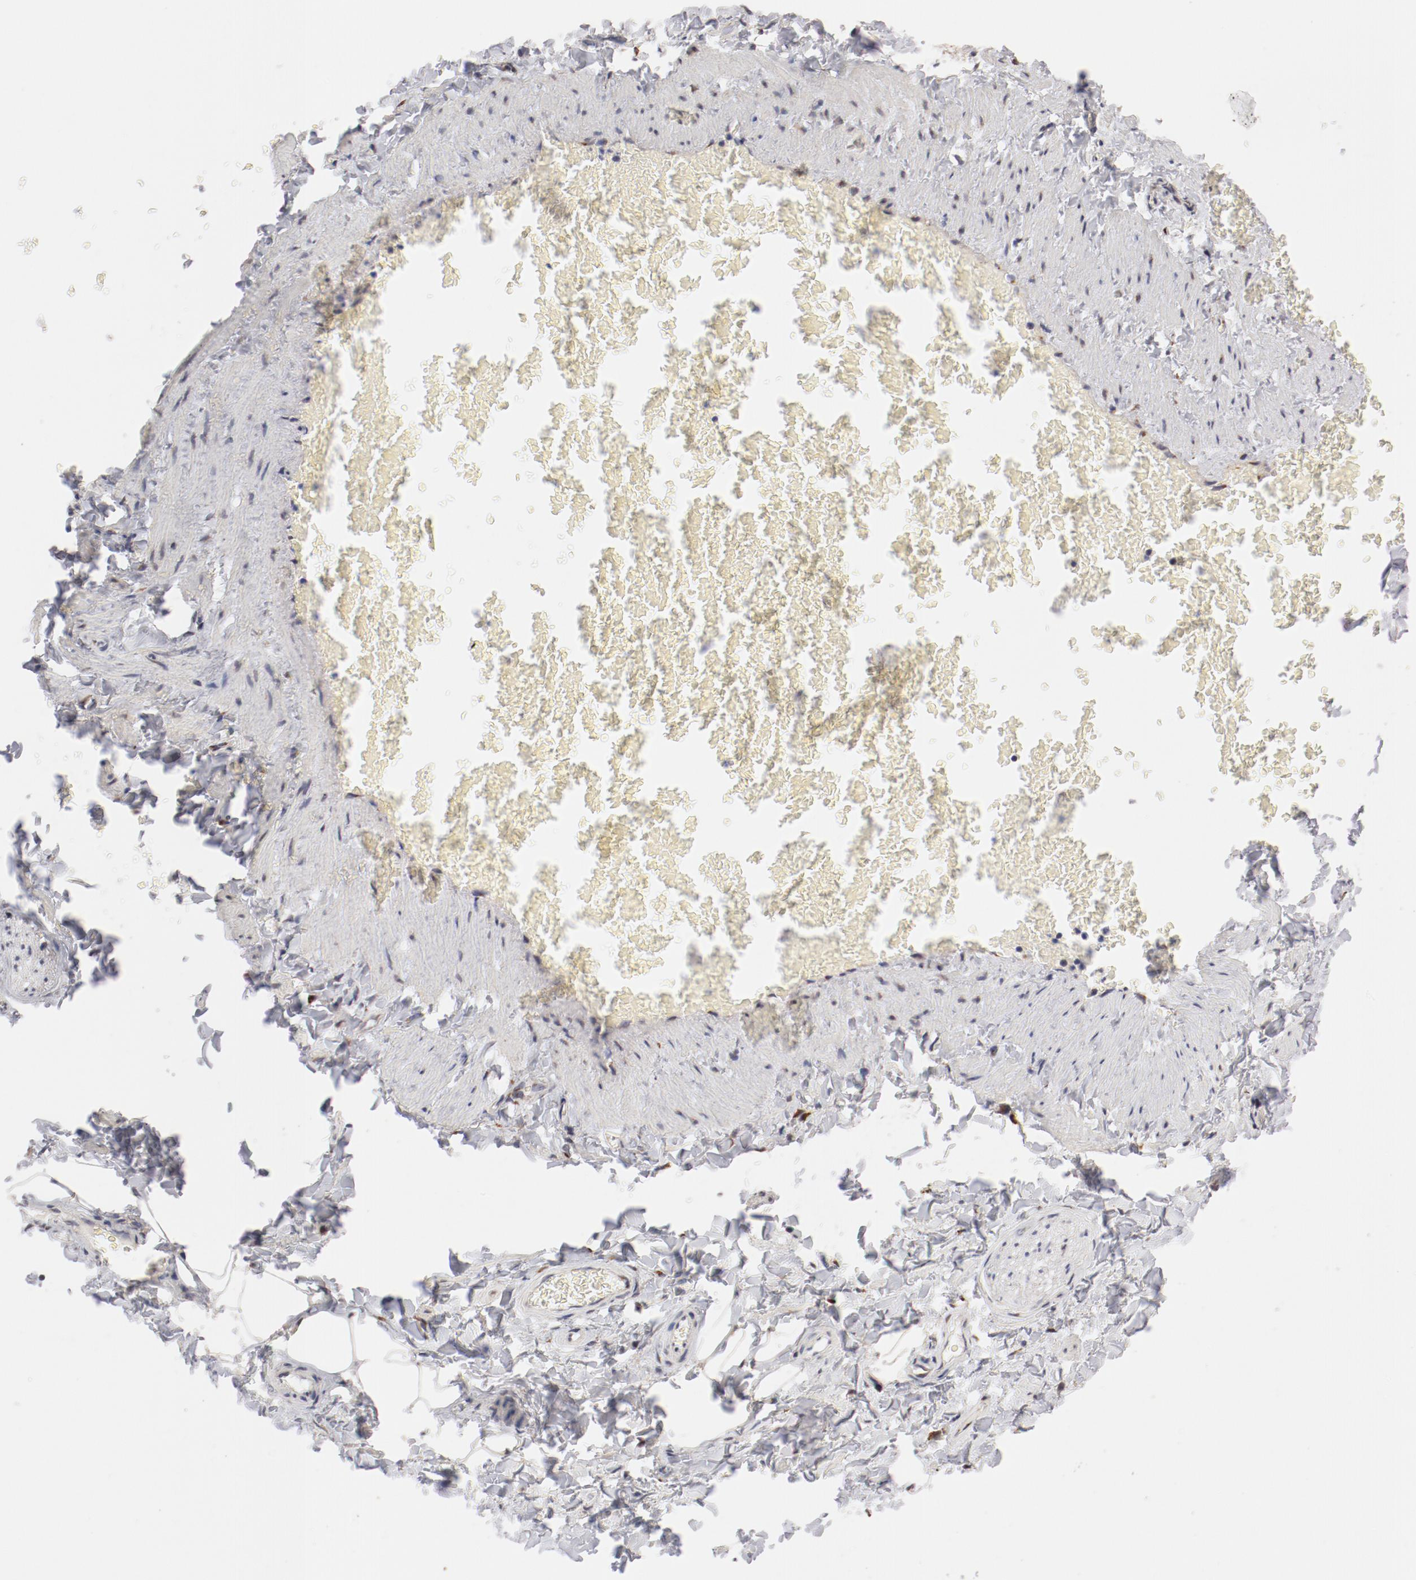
{"staining": {"intensity": "weak", "quantity": "25%-75%", "location": "cytoplasmic/membranous,nuclear"}, "tissue": "soft tissue", "cell_type": "Fibroblasts", "image_type": "normal", "snomed": [{"axis": "morphology", "description": "Normal tissue, NOS"}, {"axis": "topography", "description": "Vascular tissue"}], "caption": "Brown immunohistochemical staining in normal human soft tissue displays weak cytoplasmic/membranous,nuclear expression in about 25%-75% of fibroblasts. (Brightfield microscopy of DAB IHC at high magnification).", "gene": "RPL12", "patient": {"sex": "male", "age": 41}}